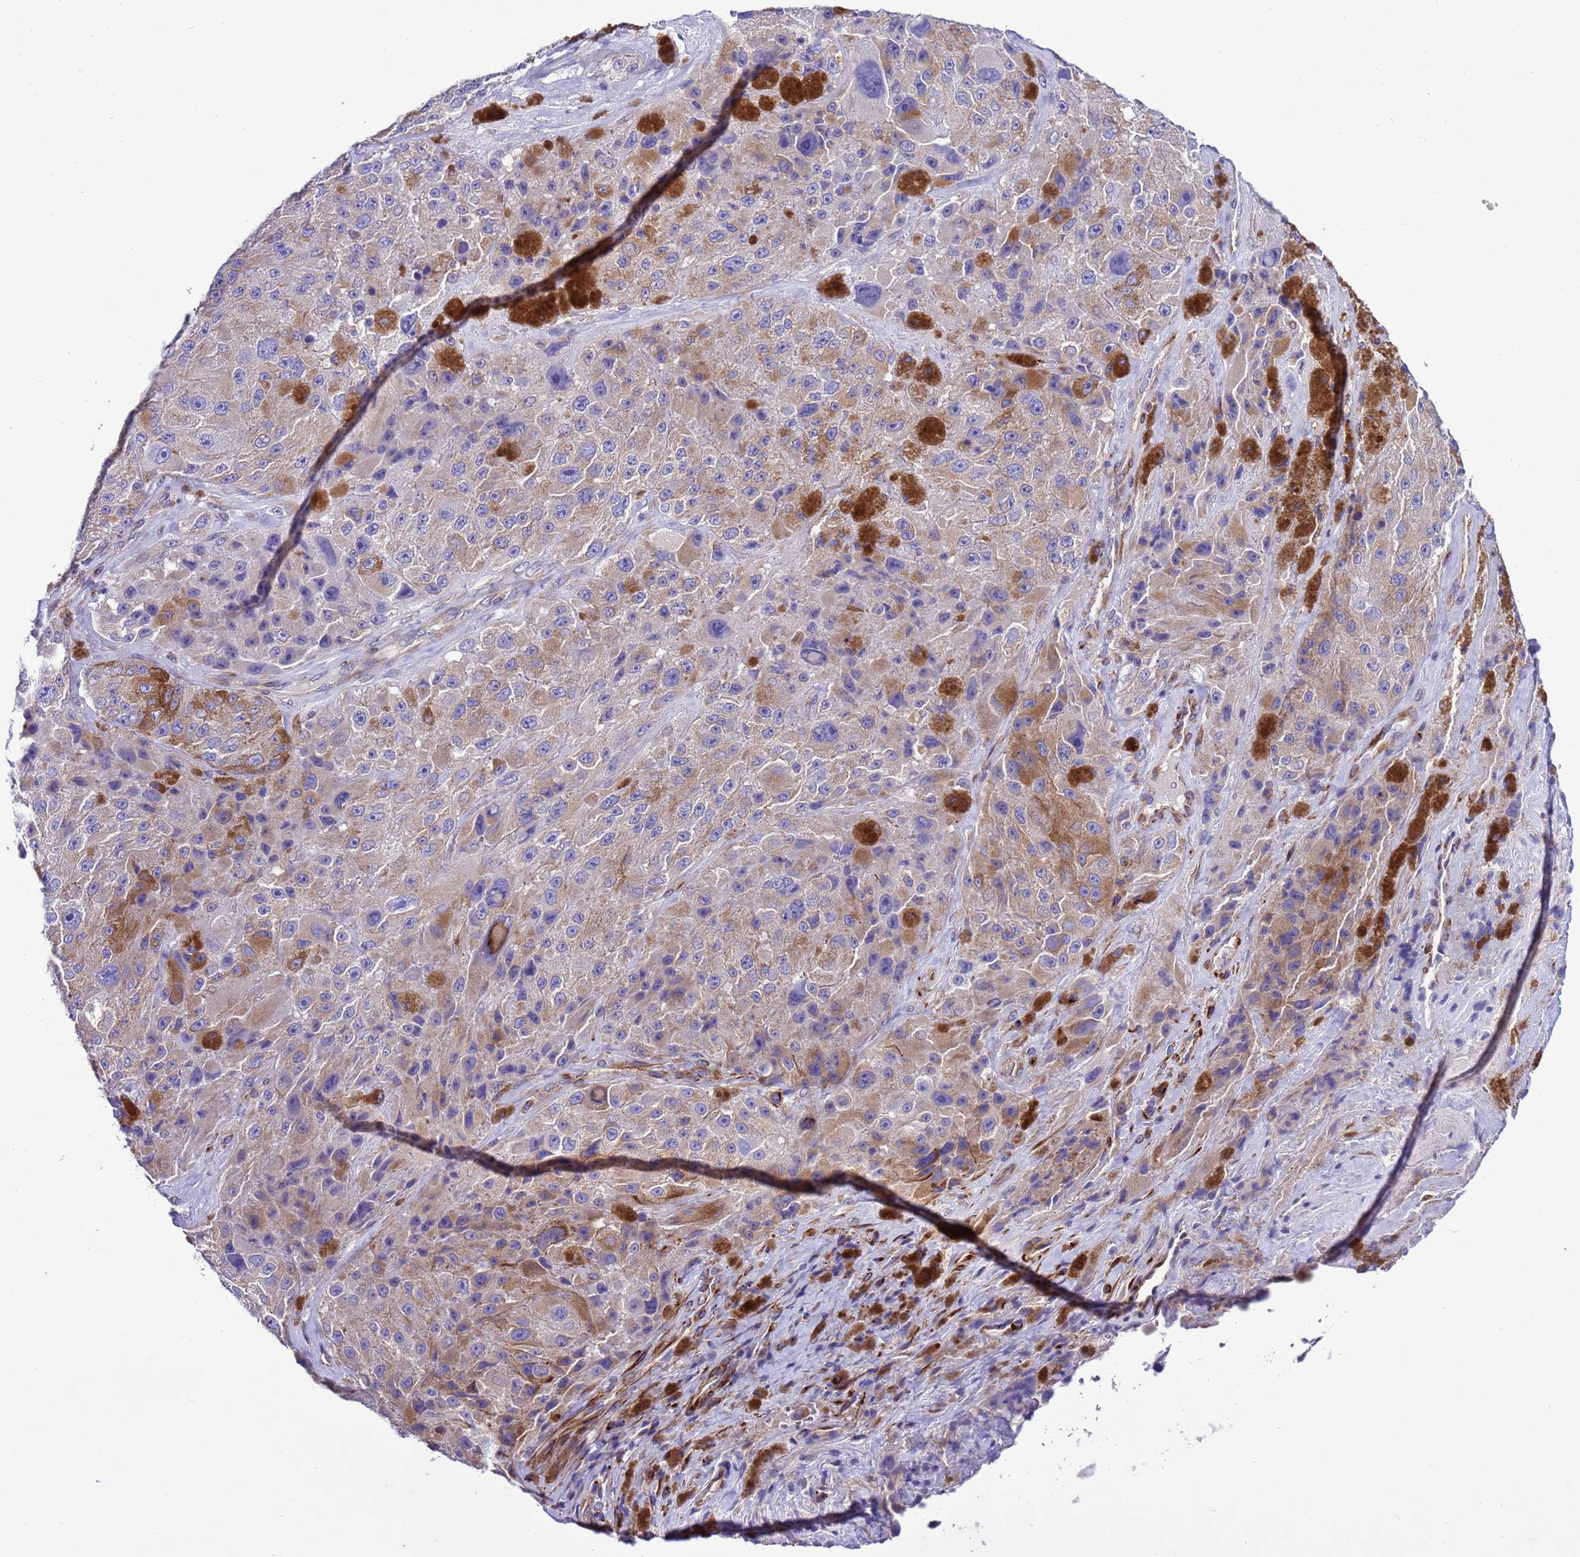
{"staining": {"intensity": "weak", "quantity": "<25%", "location": "cytoplasmic/membranous"}, "tissue": "melanoma", "cell_type": "Tumor cells", "image_type": "cancer", "snomed": [{"axis": "morphology", "description": "Malignant melanoma, Metastatic site"}, {"axis": "topography", "description": "Lymph node"}], "caption": "A histopathology image of human malignant melanoma (metastatic site) is negative for staining in tumor cells.", "gene": "KICS2", "patient": {"sex": "male", "age": 62}}